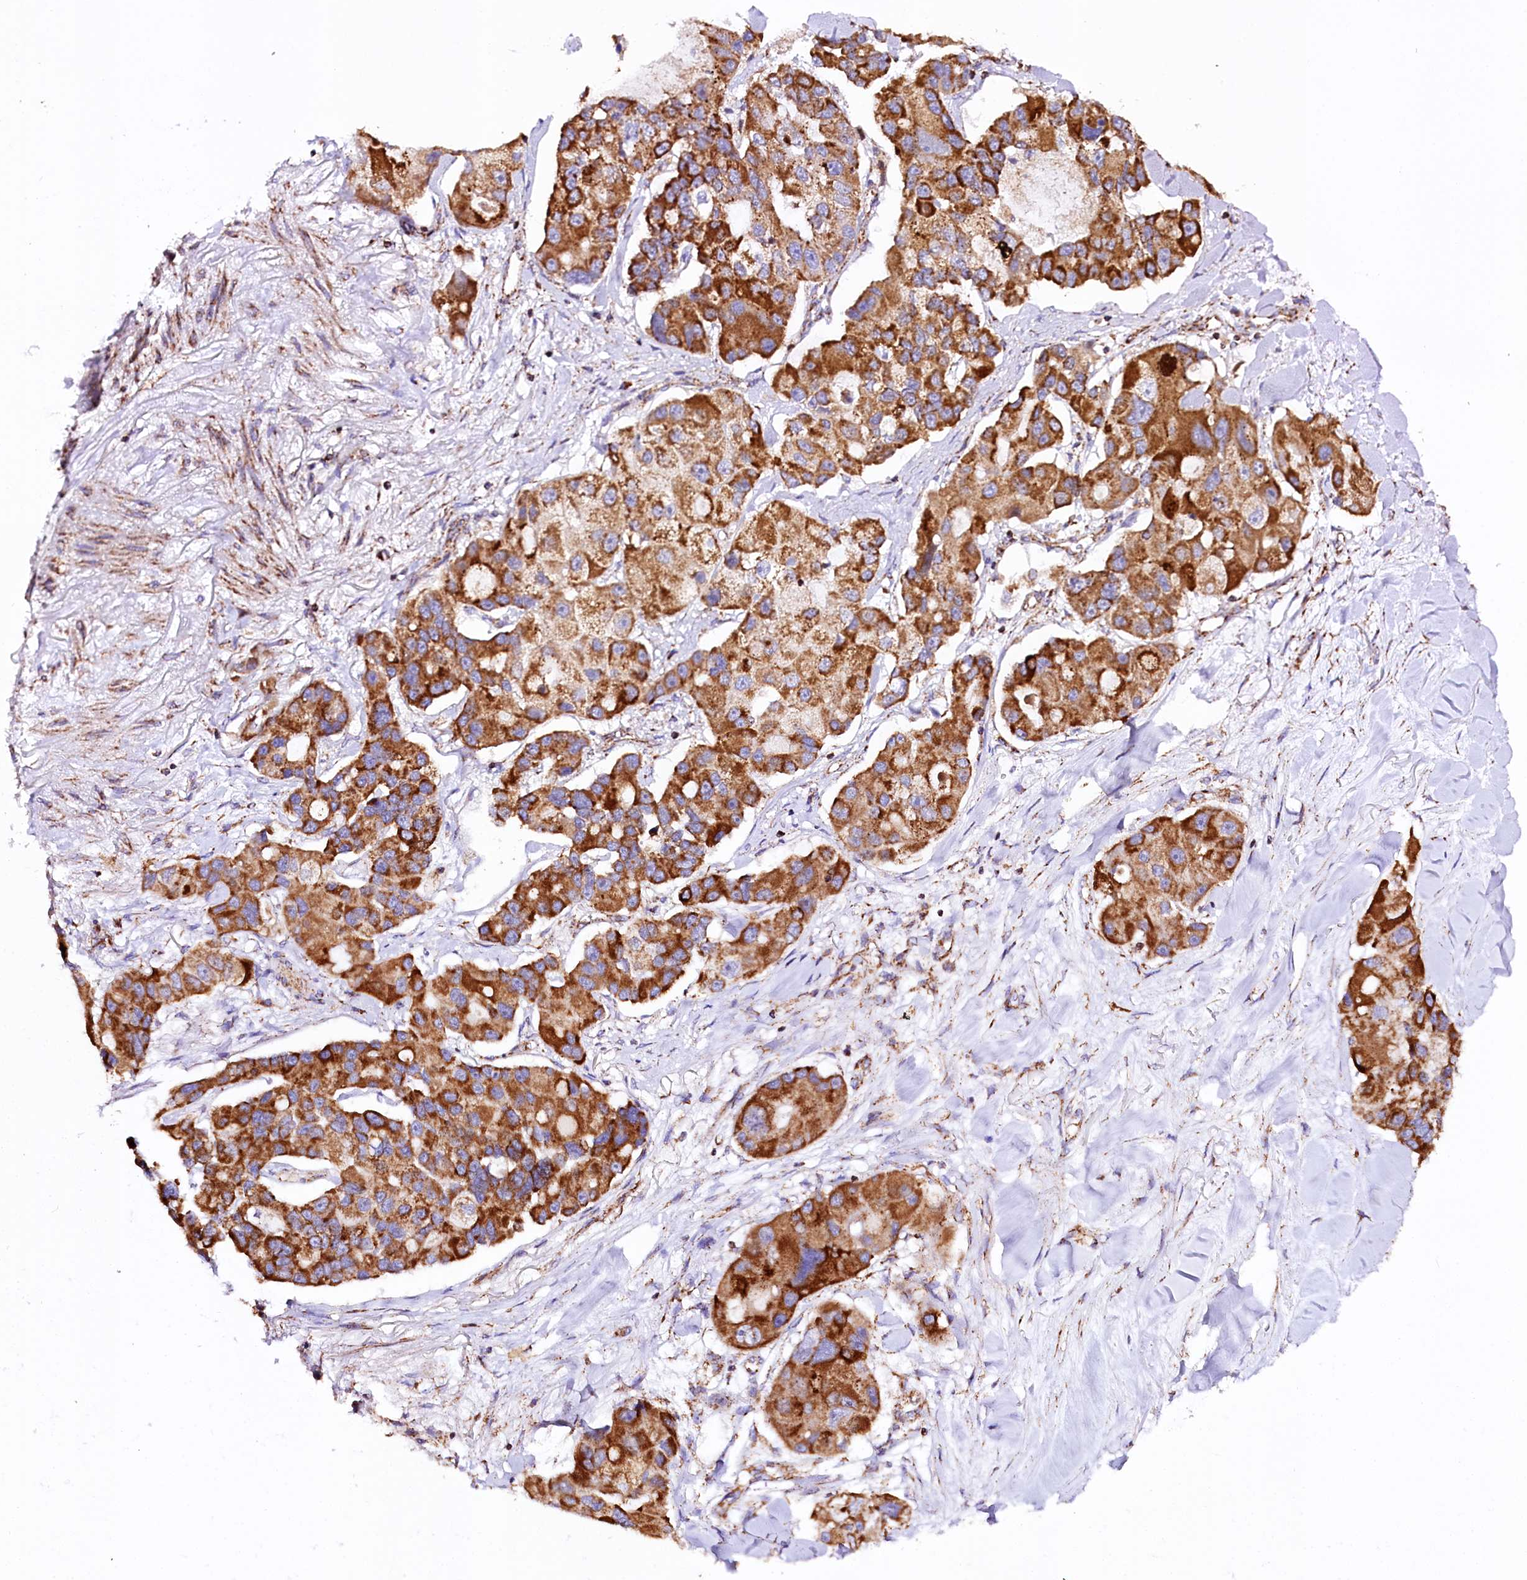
{"staining": {"intensity": "strong", "quantity": ">75%", "location": "cytoplasmic/membranous"}, "tissue": "lung cancer", "cell_type": "Tumor cells", "image_type": "cancer", "snomed": [{"axis": "morphology", "description": "Adenocarcinoma, NOS"}, {"axis": "topography", "description": "Lung"}], "caption": "Approximately >75% of tumor cells in lung adenocarcinoma display strong cytoplasmic/membranous protein staining as visualized by brown immunohistochemical staining.", "gene": "APLP2", "patient": {"sex": "female", "age": 54}}